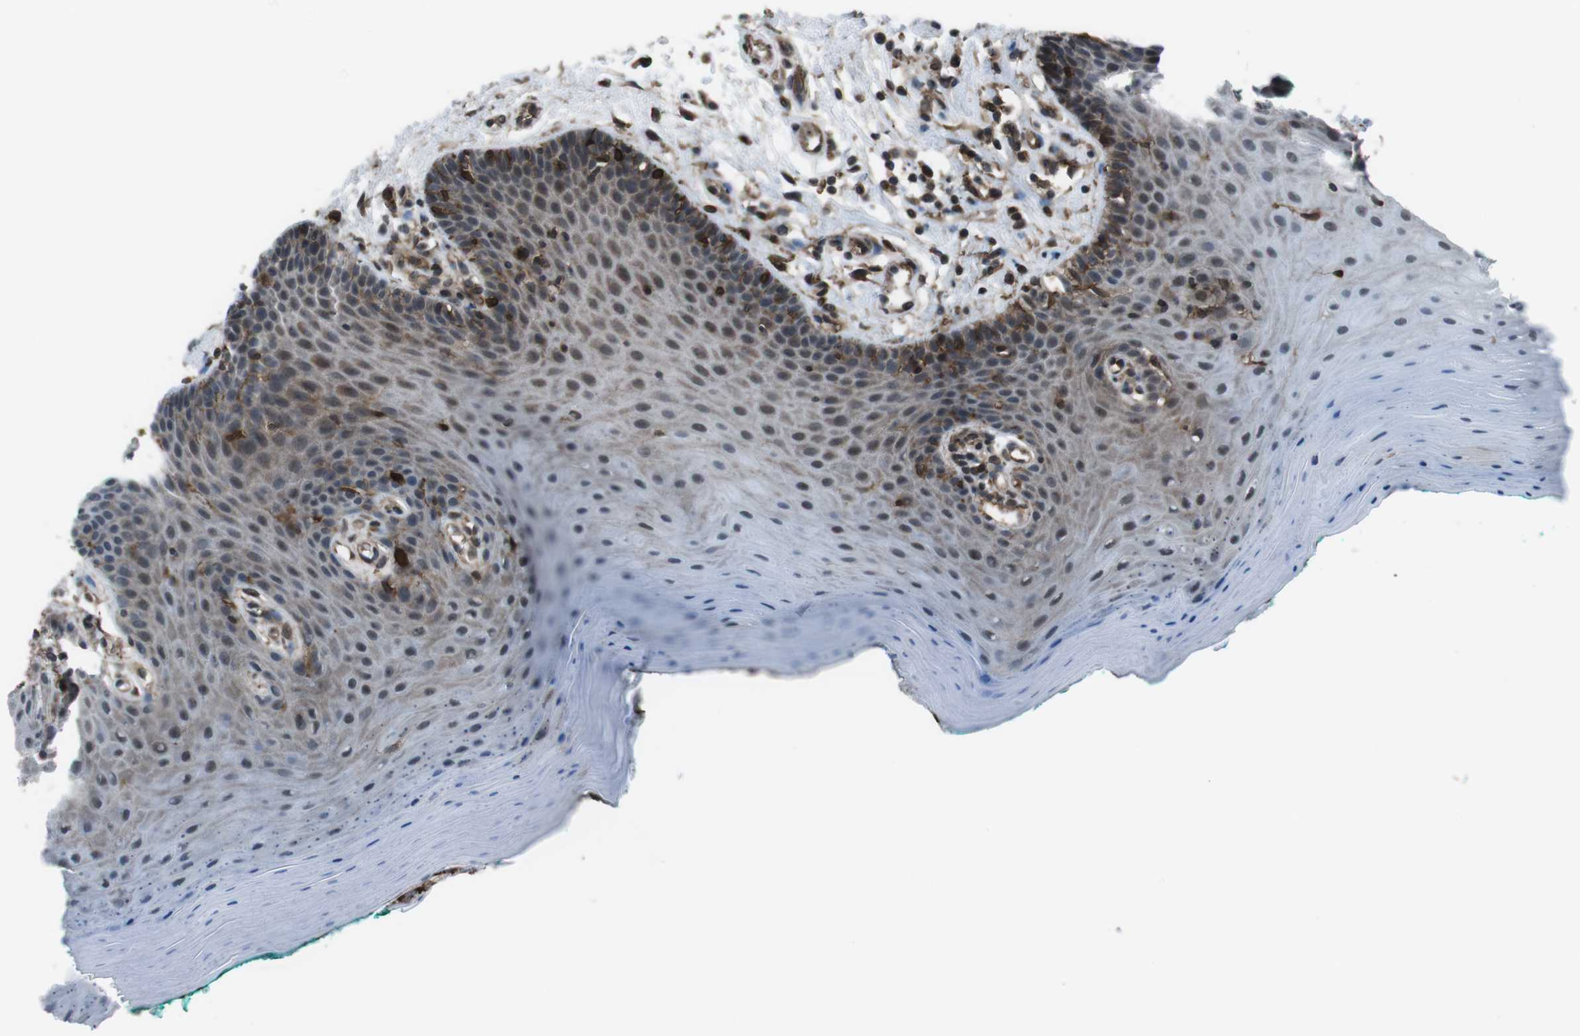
{"staining": {"intensity": "moderate", "quantity": "25%-75%", "location": "cytoplasmic/membranous,nuclear"}, "tissue": "oral mucosa", "cell_type": "Squamous epithelial cells", "image_type": "normal", "snomed": [{"axis": "morphology", "description": "Normal tissue, NOS"}, {"axis": "topography", "description": "Skeletal muscle"}, {"axis": "topography", "description": "Oral tissue"}], "caption": "Human oral mucosa stained with a brown dye exhibits moderate cytoplasmic/membranous,nuclear positive staining in approximately 25%-75% of squamous epithelial cells.", "gene": "GDF10", "patient": {"sex": "male", "age": 58}}